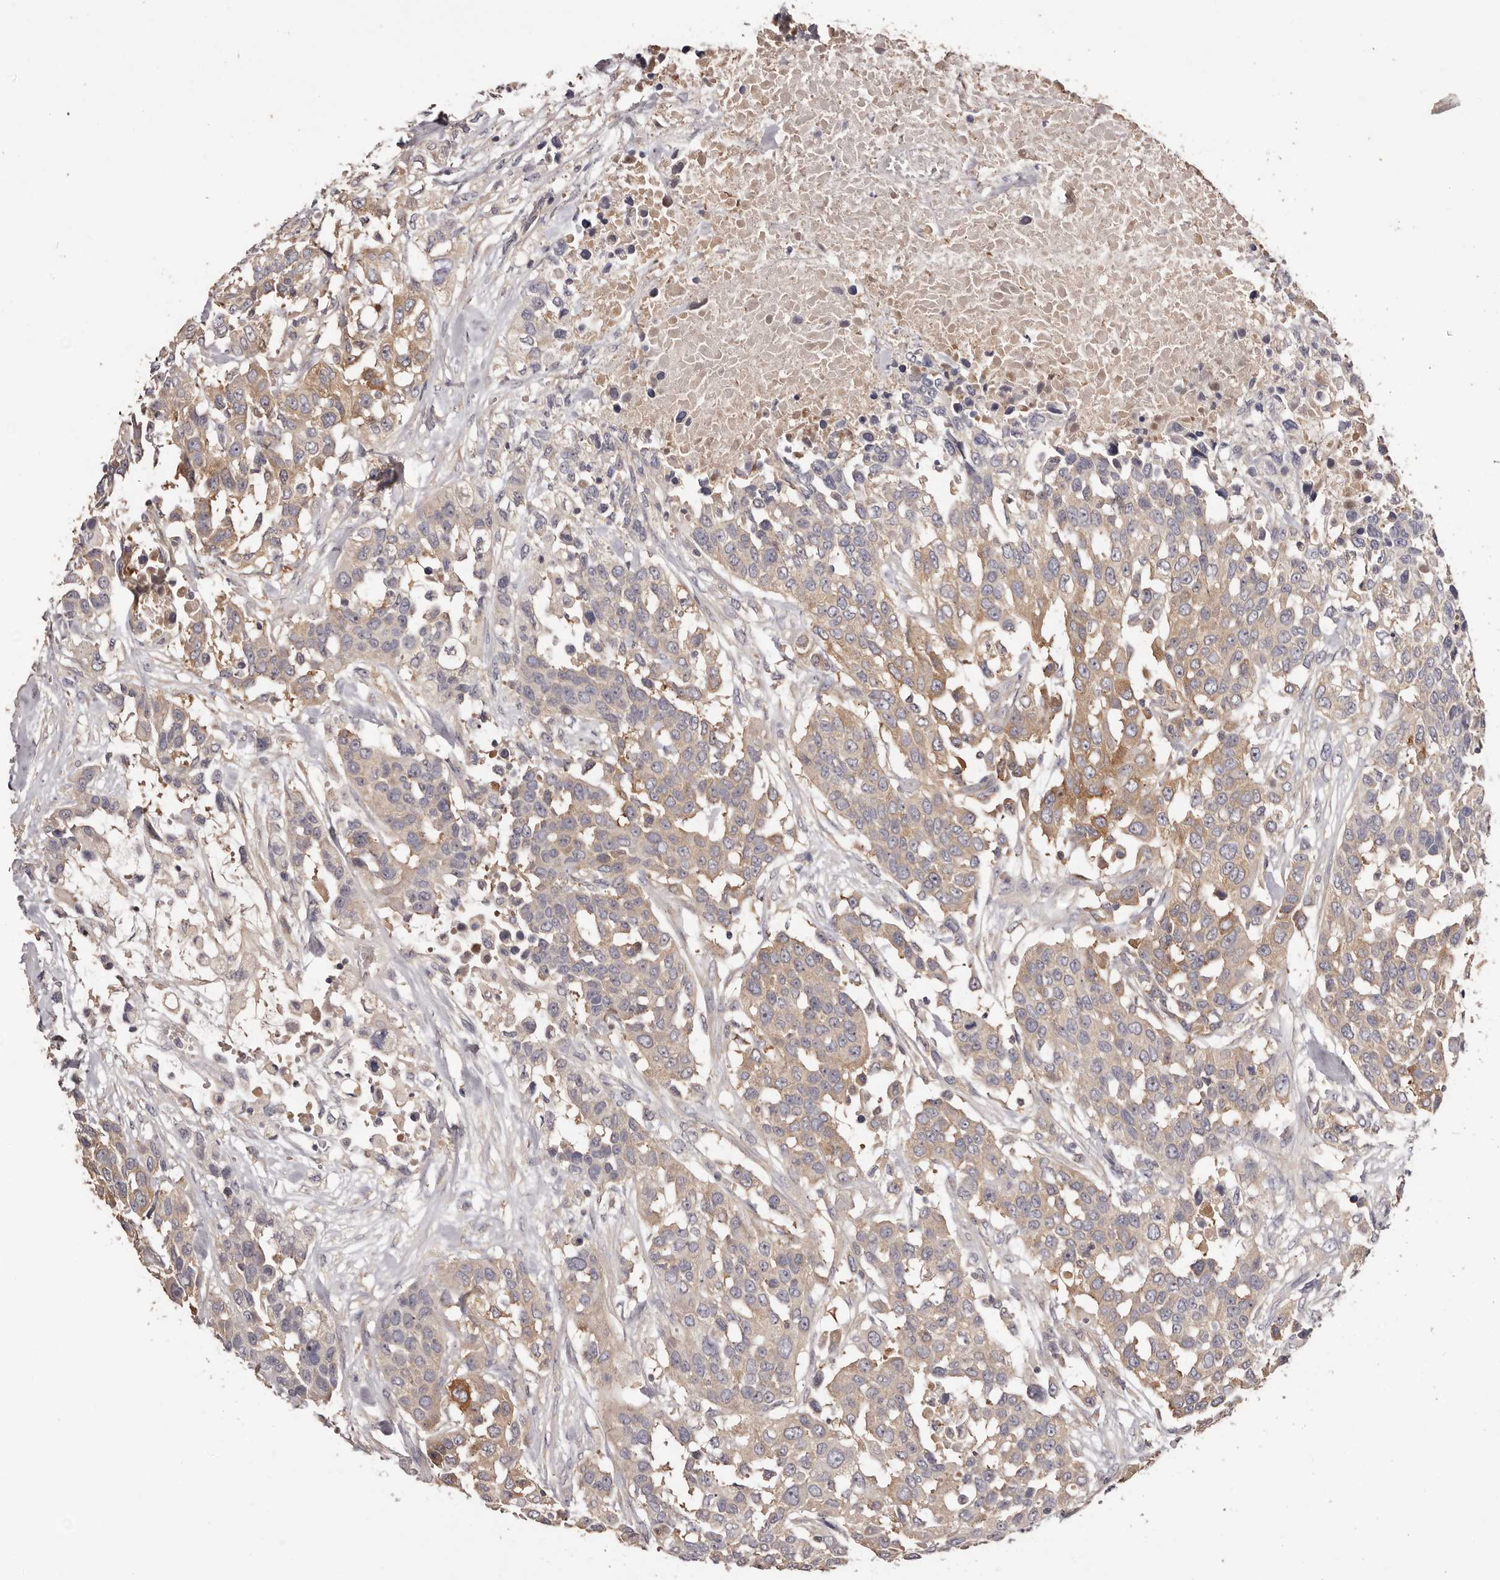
{"staining": {"intensity": "moderate", "quantity": "25%-75%", "location": "cytoplasmic/membranous"}, "tissue": "urothelial cancer", "cell_type": "Tumor cells", "image_type": "cancer", "snomed": [{"axis": "morphology", "description": "Urothelial carcinoma, High grade"}, {"axis": "topography", "description": "Urinary bladder"}], "caption": "Human high-grade urothelial carcinoma stained with a protein marker demonstrates moderate staining in tumor cells.", "gene": "LTV1", "patient": {"sex": "female", "age": 80}}